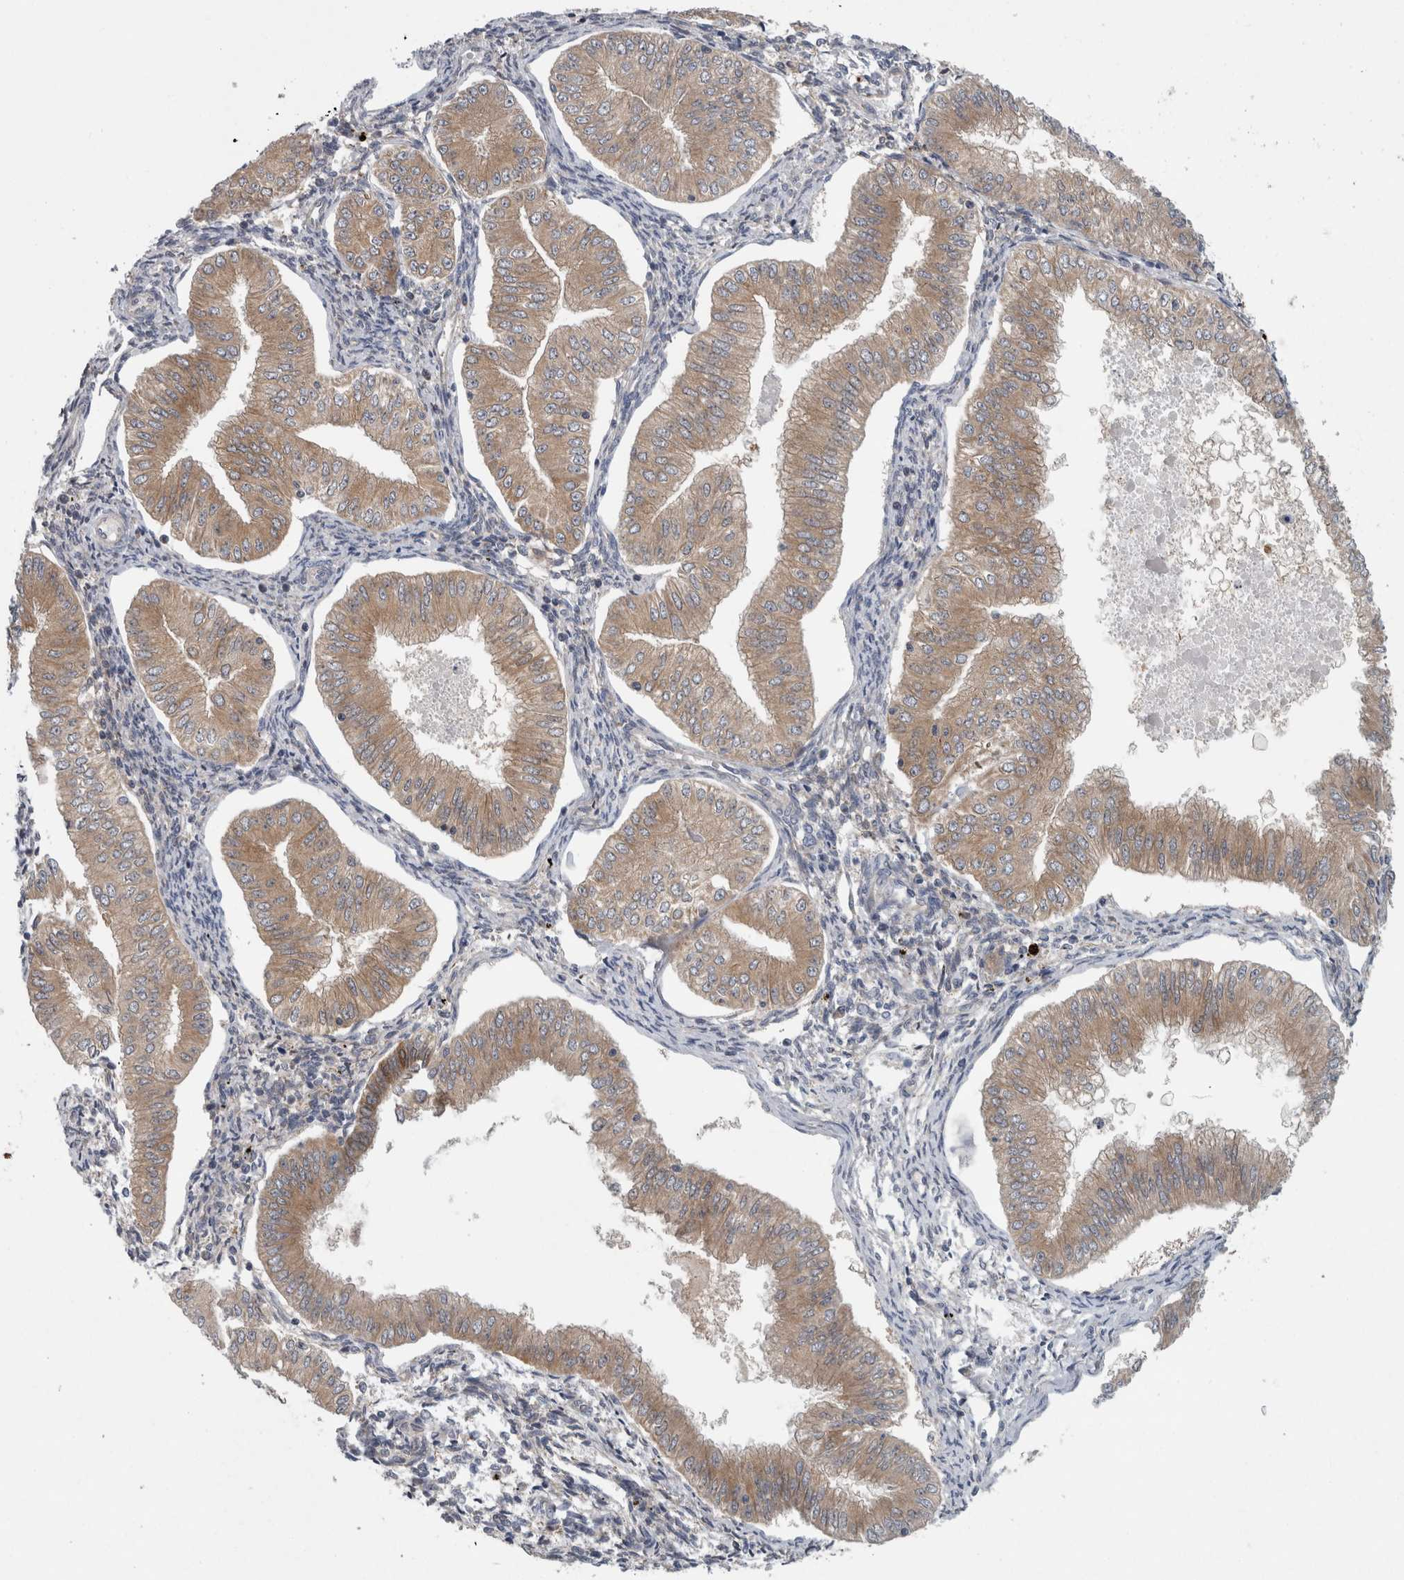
{"staining": {"intensity": "moderate", "quantity": ">75%", "location": "cytoplasmic/membranous"}, "tissue": "endometrial cancer", "cell_type": "Tumor cells", "image_type": "cancer", "snomed": [{"axis": "morphology", "description": "Normal tissue, NOS"}, {"axis": "morphology", "description": "Adenocarcinoma, NOS"}, {"axis": "topography", "description": "Endometrium"}], "caption": "Protein staining of endometrial adenocarcinoma tissue displays moderate cytoplasmic/membranous staining in about >75% of tumor cells. Immunohistochemistry stains the protein in brown and the nuclei are stained blue.", "gene": "PDCD2", "patient": {"sex": "female", "age": 53}}